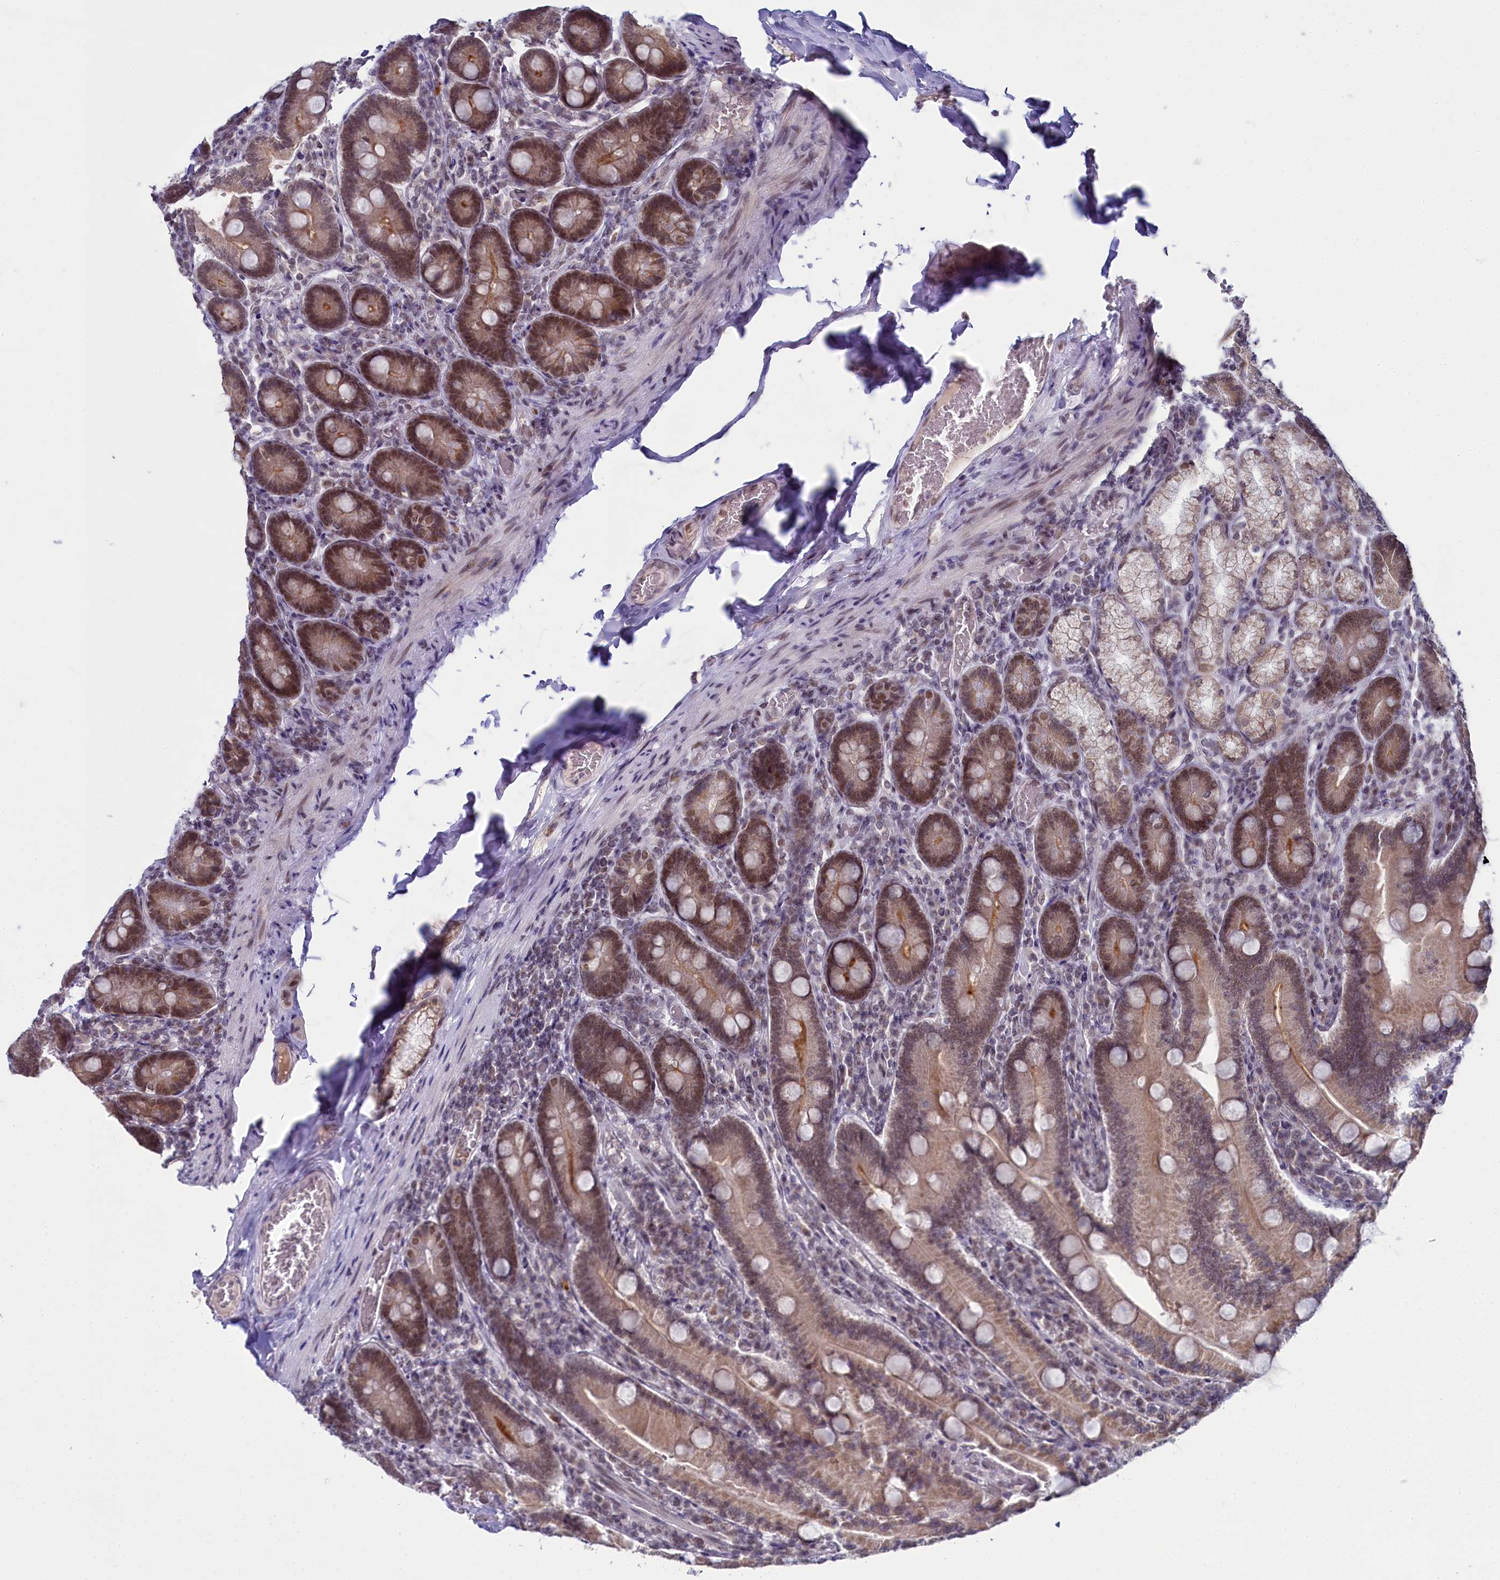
{"staining": {"intensity": "moderate", "quantity": ">75%", "location": "cytoplasmic/membranous,nuclear"}, "tissue": "duodenum", "cell_type": "Glandular cells", "image_type": "normal", "snomed": [{"axis": "morphology", "description": "Normal tissue, NOS"}, {"axis": "topography", "description": "Duodenum"}], "caption": "Immunohistochemical staining of benign duodenum displays medium levels of moderate cytoplasmic/membranous,nuclear expression in about >75% of glandular cells.", "gene": "PPHLN1", "patient": {"sex": "female", "age": 62}}